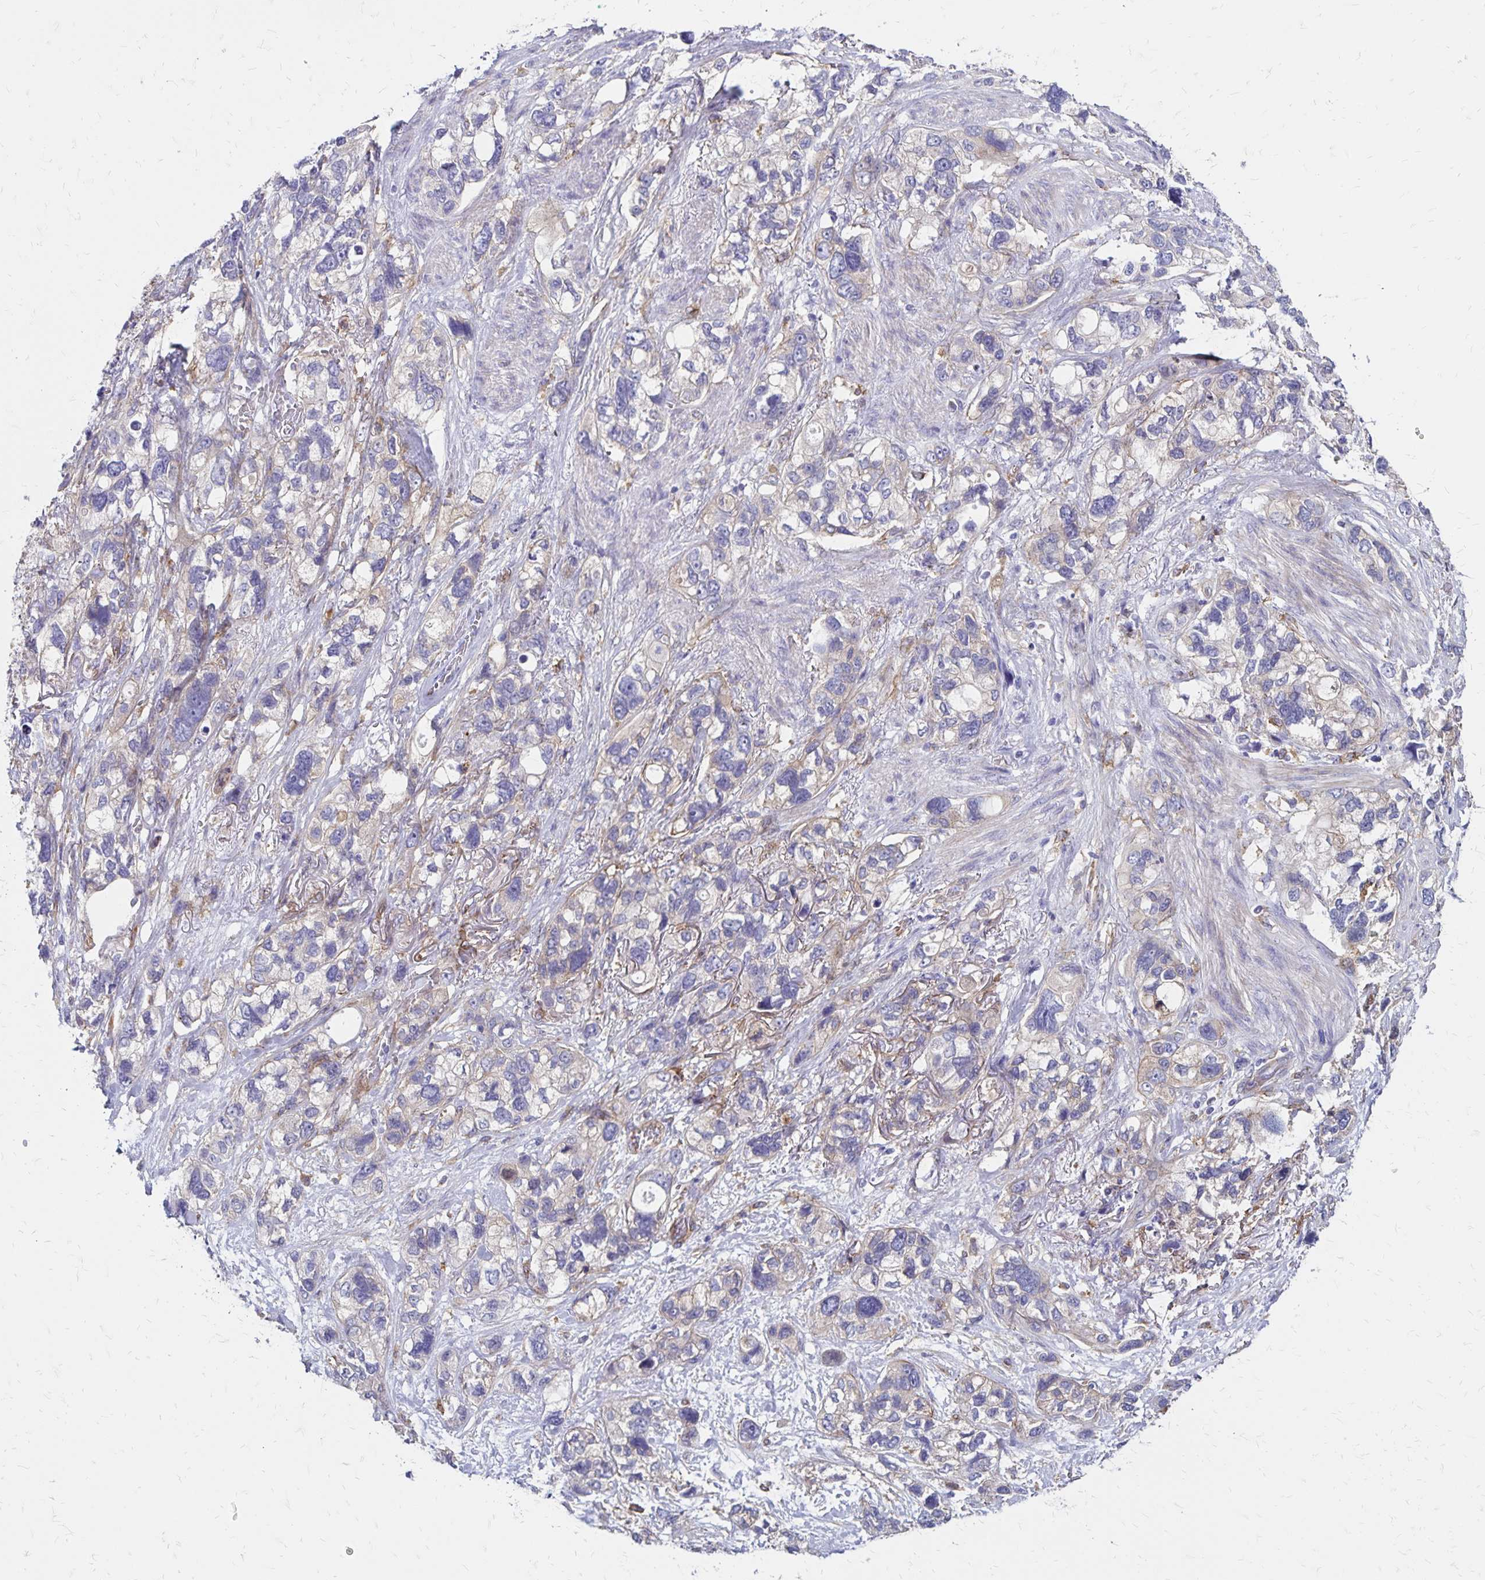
{"staining": {"intensity": "negative", "quantity": "none", "location": "none"}, "tissue": "stomach cancer", "cell_type": "Tumor cells", "image_type": "cancer", "snomed": [{"axis": "morphology", "description": "Adenocarcinoma, NOS"}, {"axis": "topography", "description": "Stomach, upper"}], "caption": "The histopathology image reveals no significant expression in tumor cells of adenocarcinoma (stomach).", "gene": "TNS3", "patient": {"sex": "female", "age": 81}}